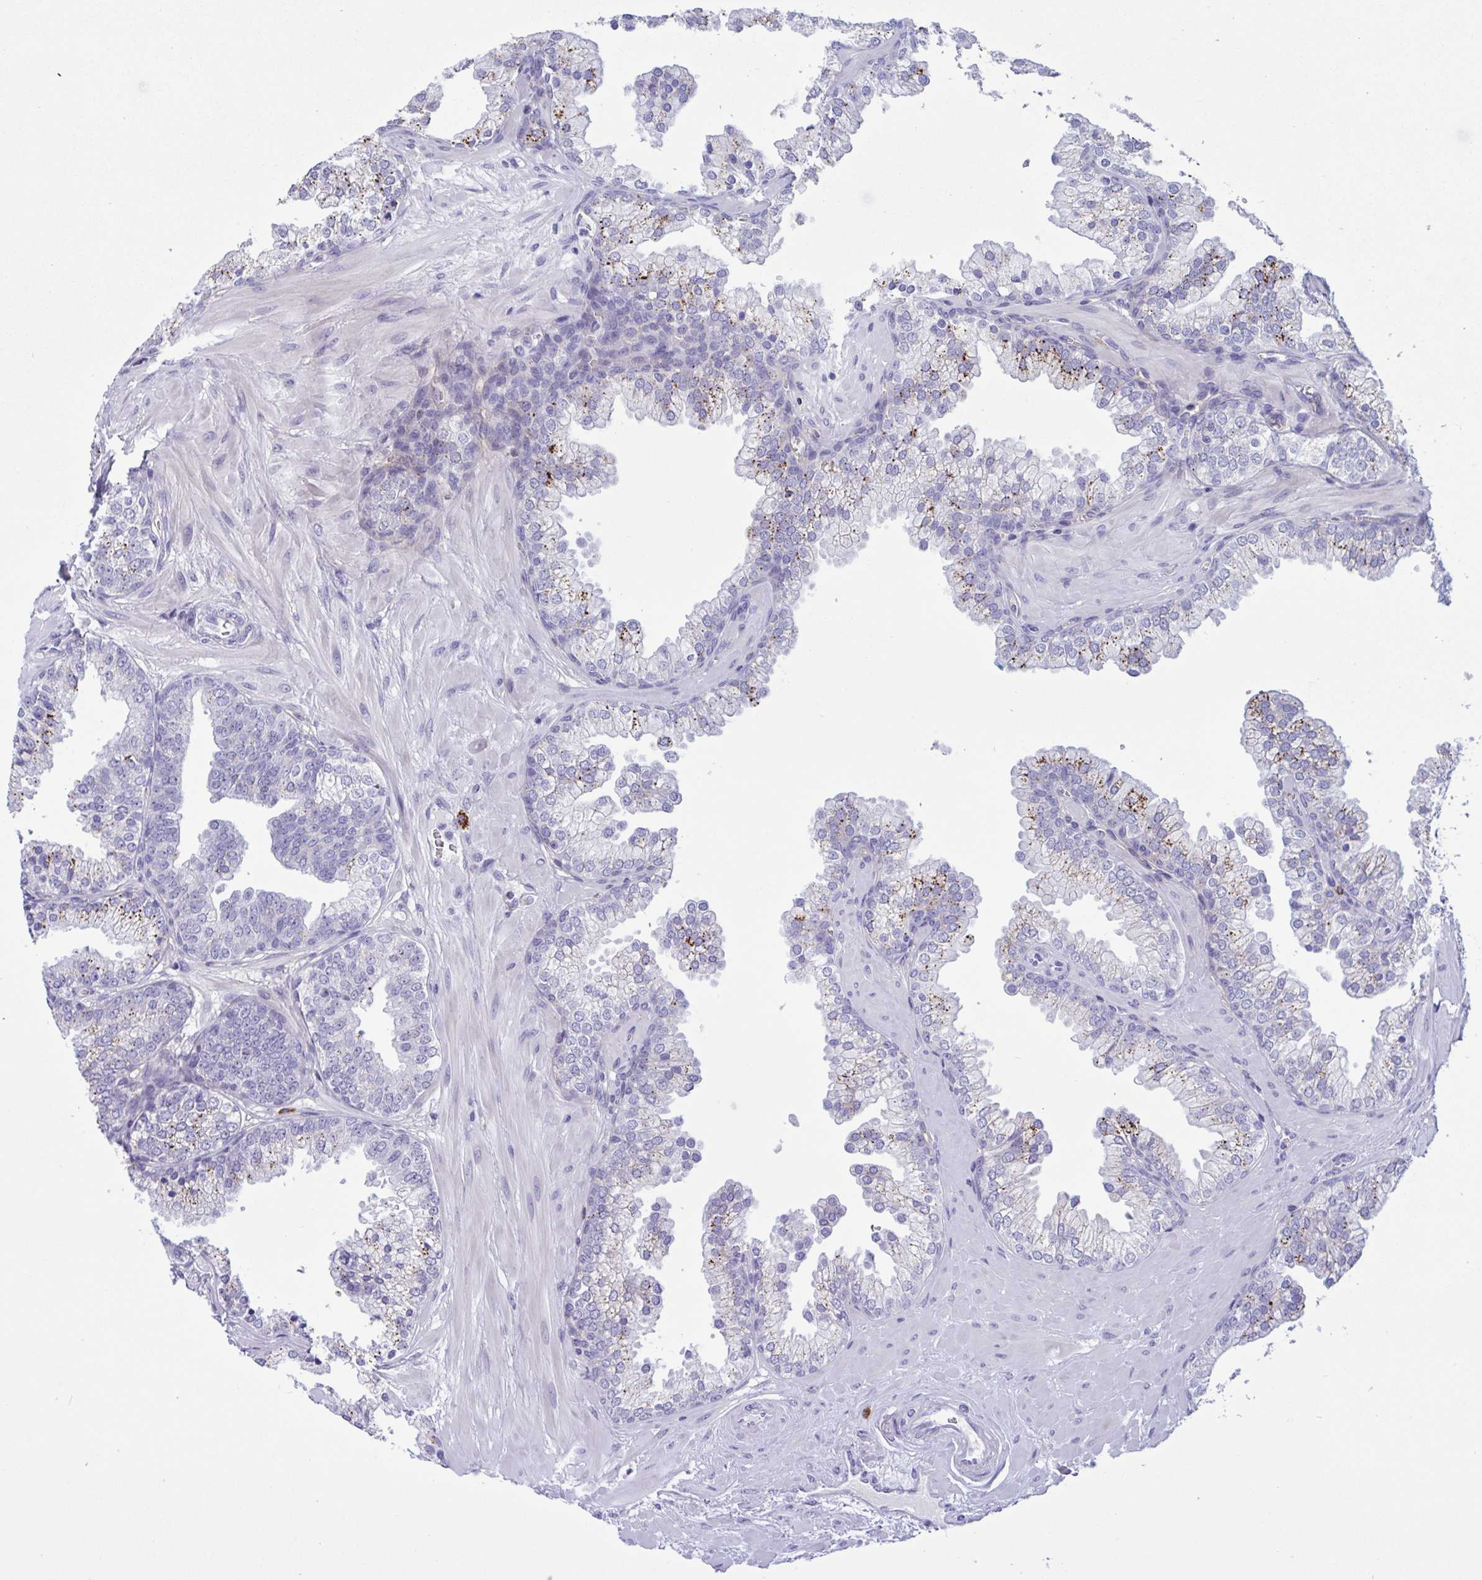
{"staining": {"intensity": "moderate", "quantity": "25%-75%", "location": "cytoplasmic/membranous"}, "tissue": "prostate", "cell_type": "Glandular cells", "image_type": "normal", "snomed": [{"axis": "morphology", "description": "Normal tissue, NOS"}, {"axis": "topography", "description": "Prostate"}, {"axis": "topography", "description": "Peripheral nerve tissue"}], "caption": "A high-resolution image shows immunohistochemistry (IHC) staining of unremarkable prostate, which reveals moderate cytoplasmic/membranous staining in about 25%-75% of glandular cells. (IHC, brightfield microscopy, high magnification).", "gene": "SREBF1", "patient": {"sex": "male", "age": 61}}